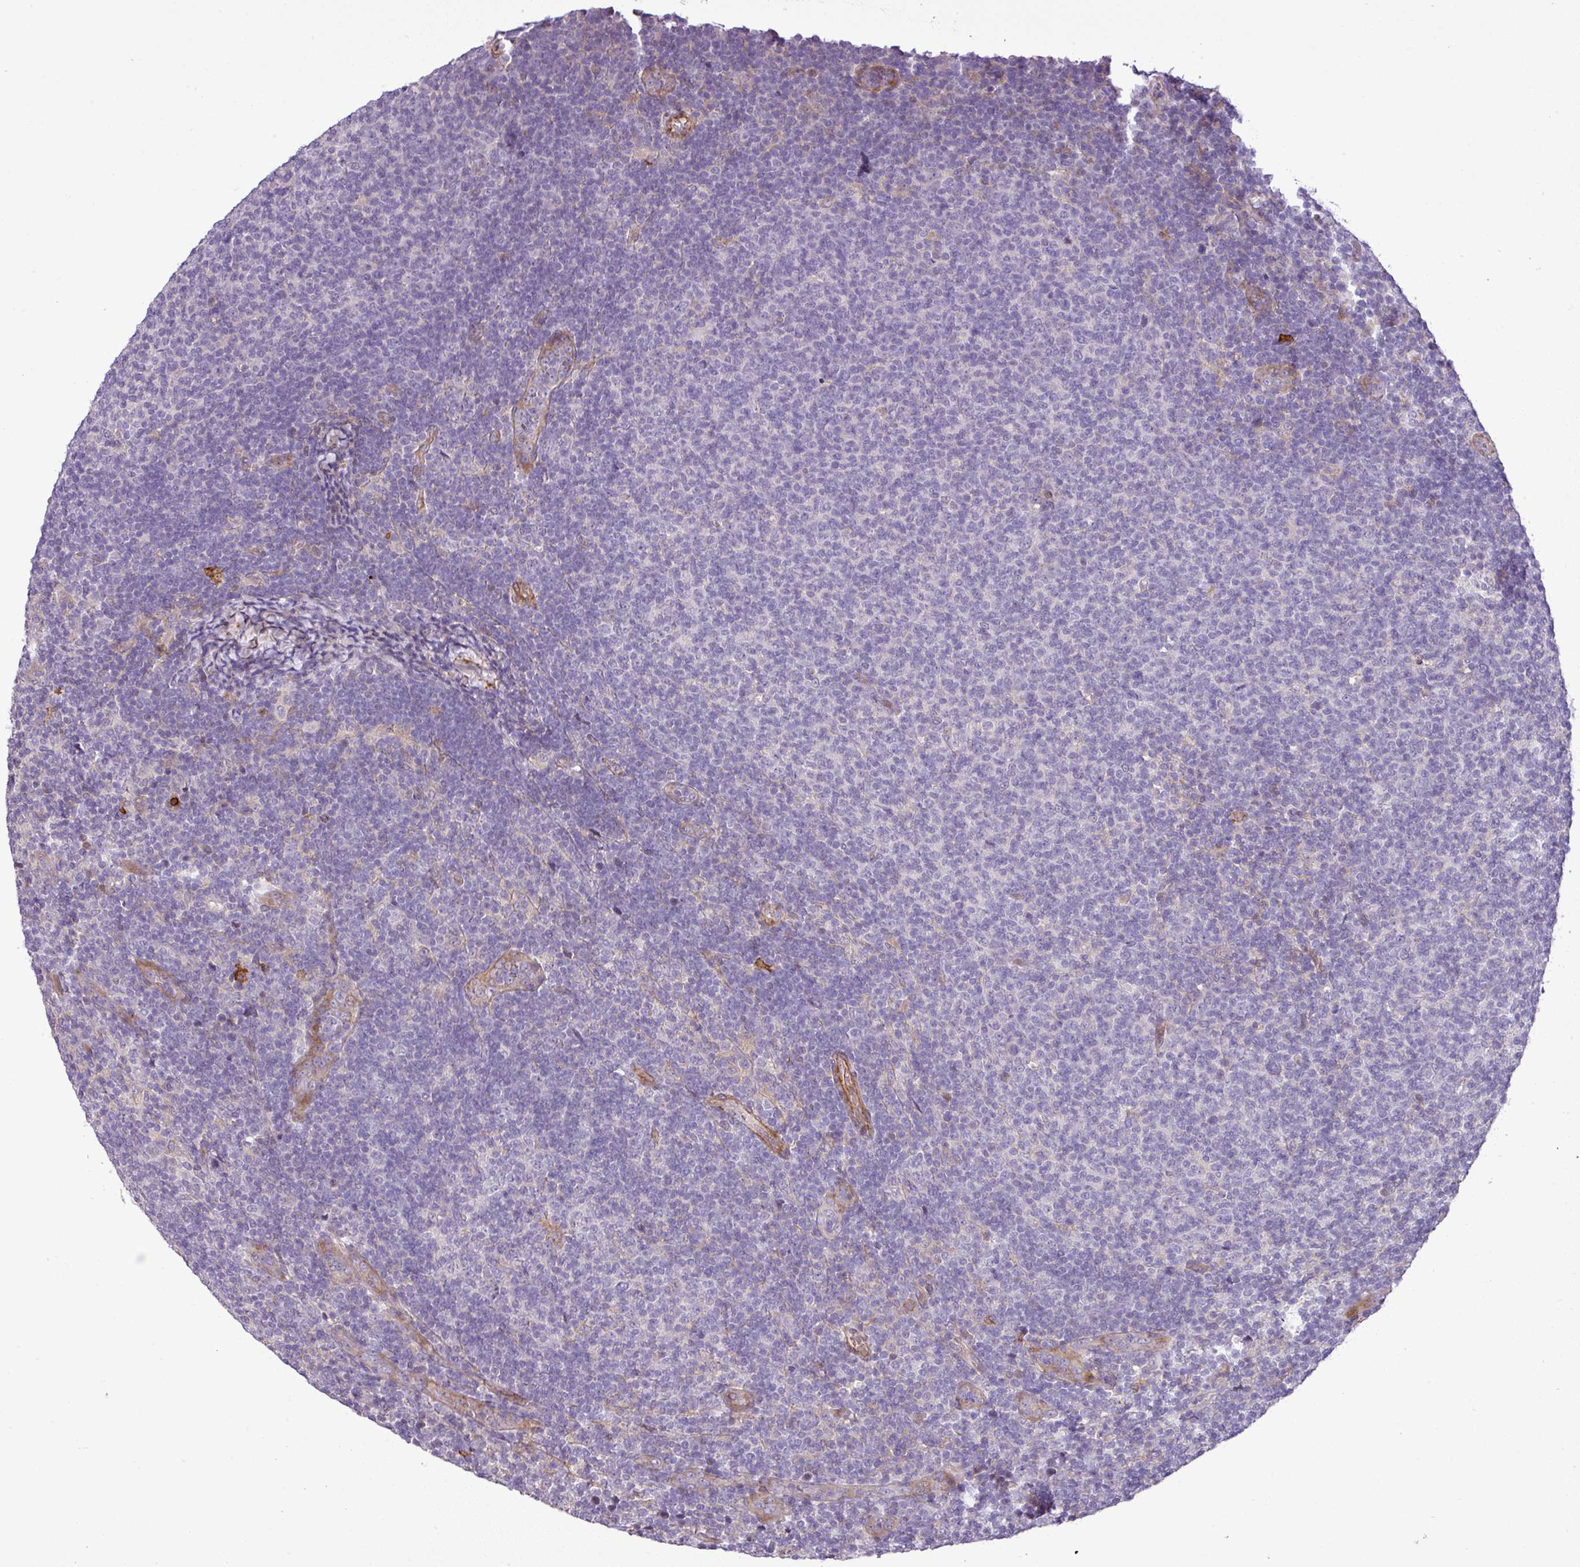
{"staining": {"intensity": "negative", "quantity": "none", "location": "none"}, "tissue": "lymphoma", "cell_type": "Tumor cells", "image_type": "cancer", "snomed": [{"axis": "morphology", "description": "Malignant lymphoma, non-Hodgkin's type, Low grade"}, {"axis": "topography", "description": "Lymph node"}], "caption": "DAB (3,3'-diaminobenzidine) immunohistochemical staining of lymphoma reveals no significant positivity in tumor cells.", "gene": "NBEAL2", "patient": {"sex": "male", "age": 66}}